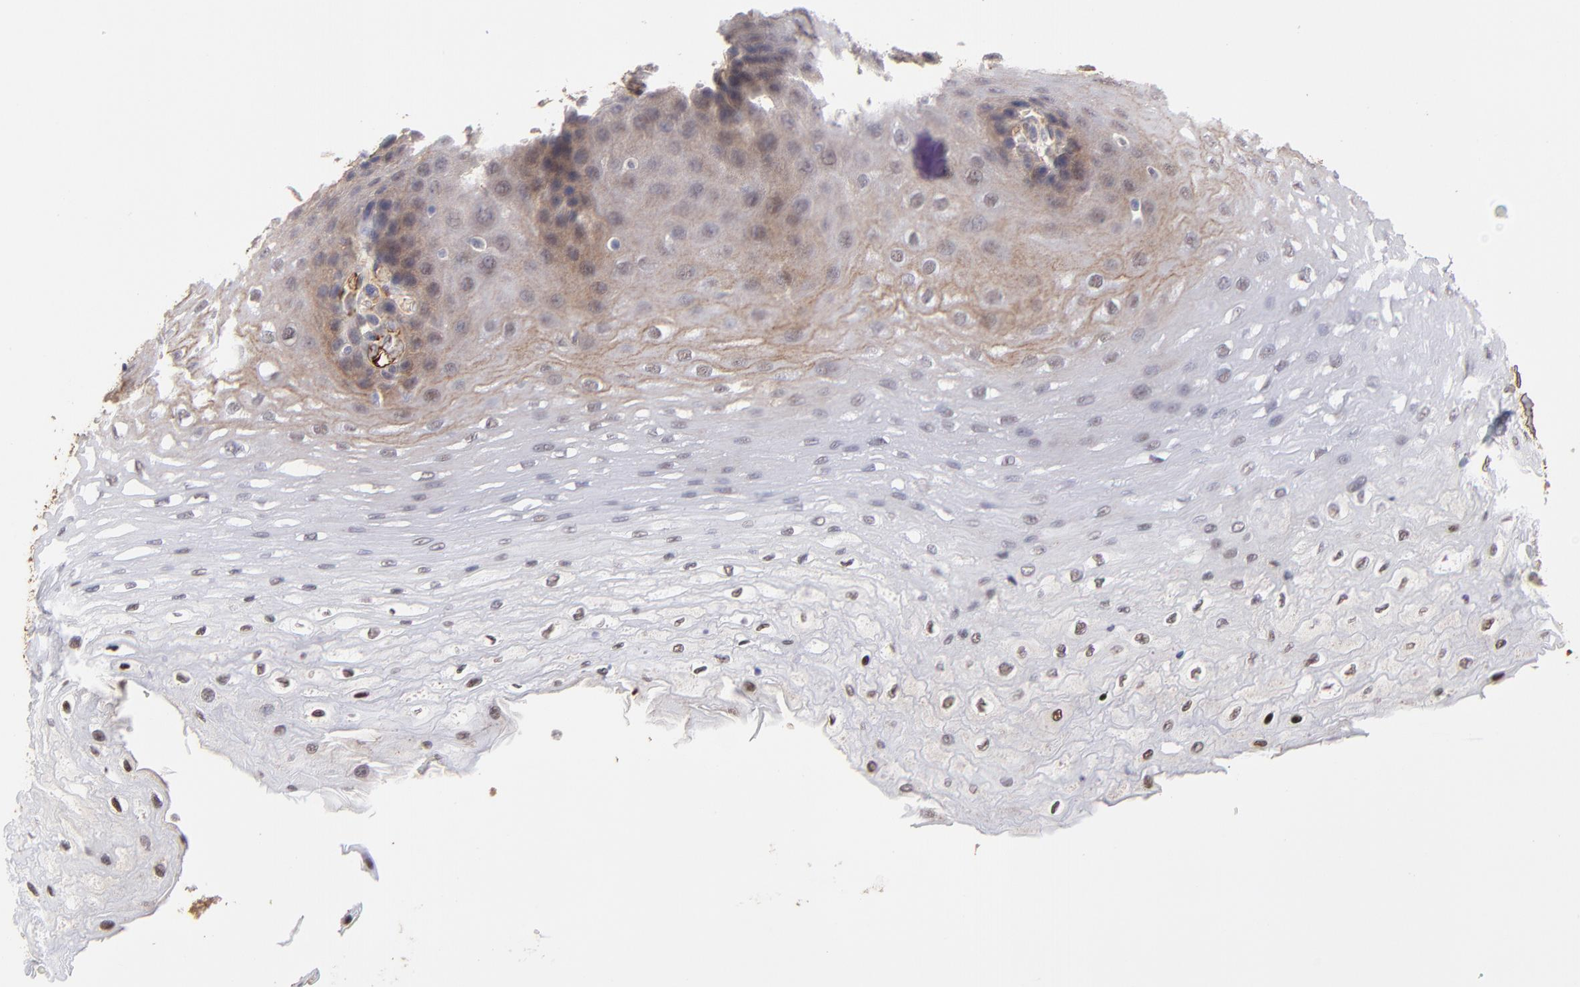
{"staining": {"intensity": "weak", "quantity": "25%-75%", "location": "cytoplasmic/membranous"}, "tissue": "esophagus", "cell_type": "Squamous epithelial cells", "image_type": "normal", "snomed": [{"axis": "morphology", "description": "Normal tissue, NOS"}, {"axis": "topography", "description": "Esophagus"}], "caption": "IHC (DAB) staining of benign esophagus shows weak cytoplasmic/membranous protein expression in approximately 25%-75% of squamous epithelial cells.", "gene": "PSMD14", "patient": {"sex": "female", "age": 72}}